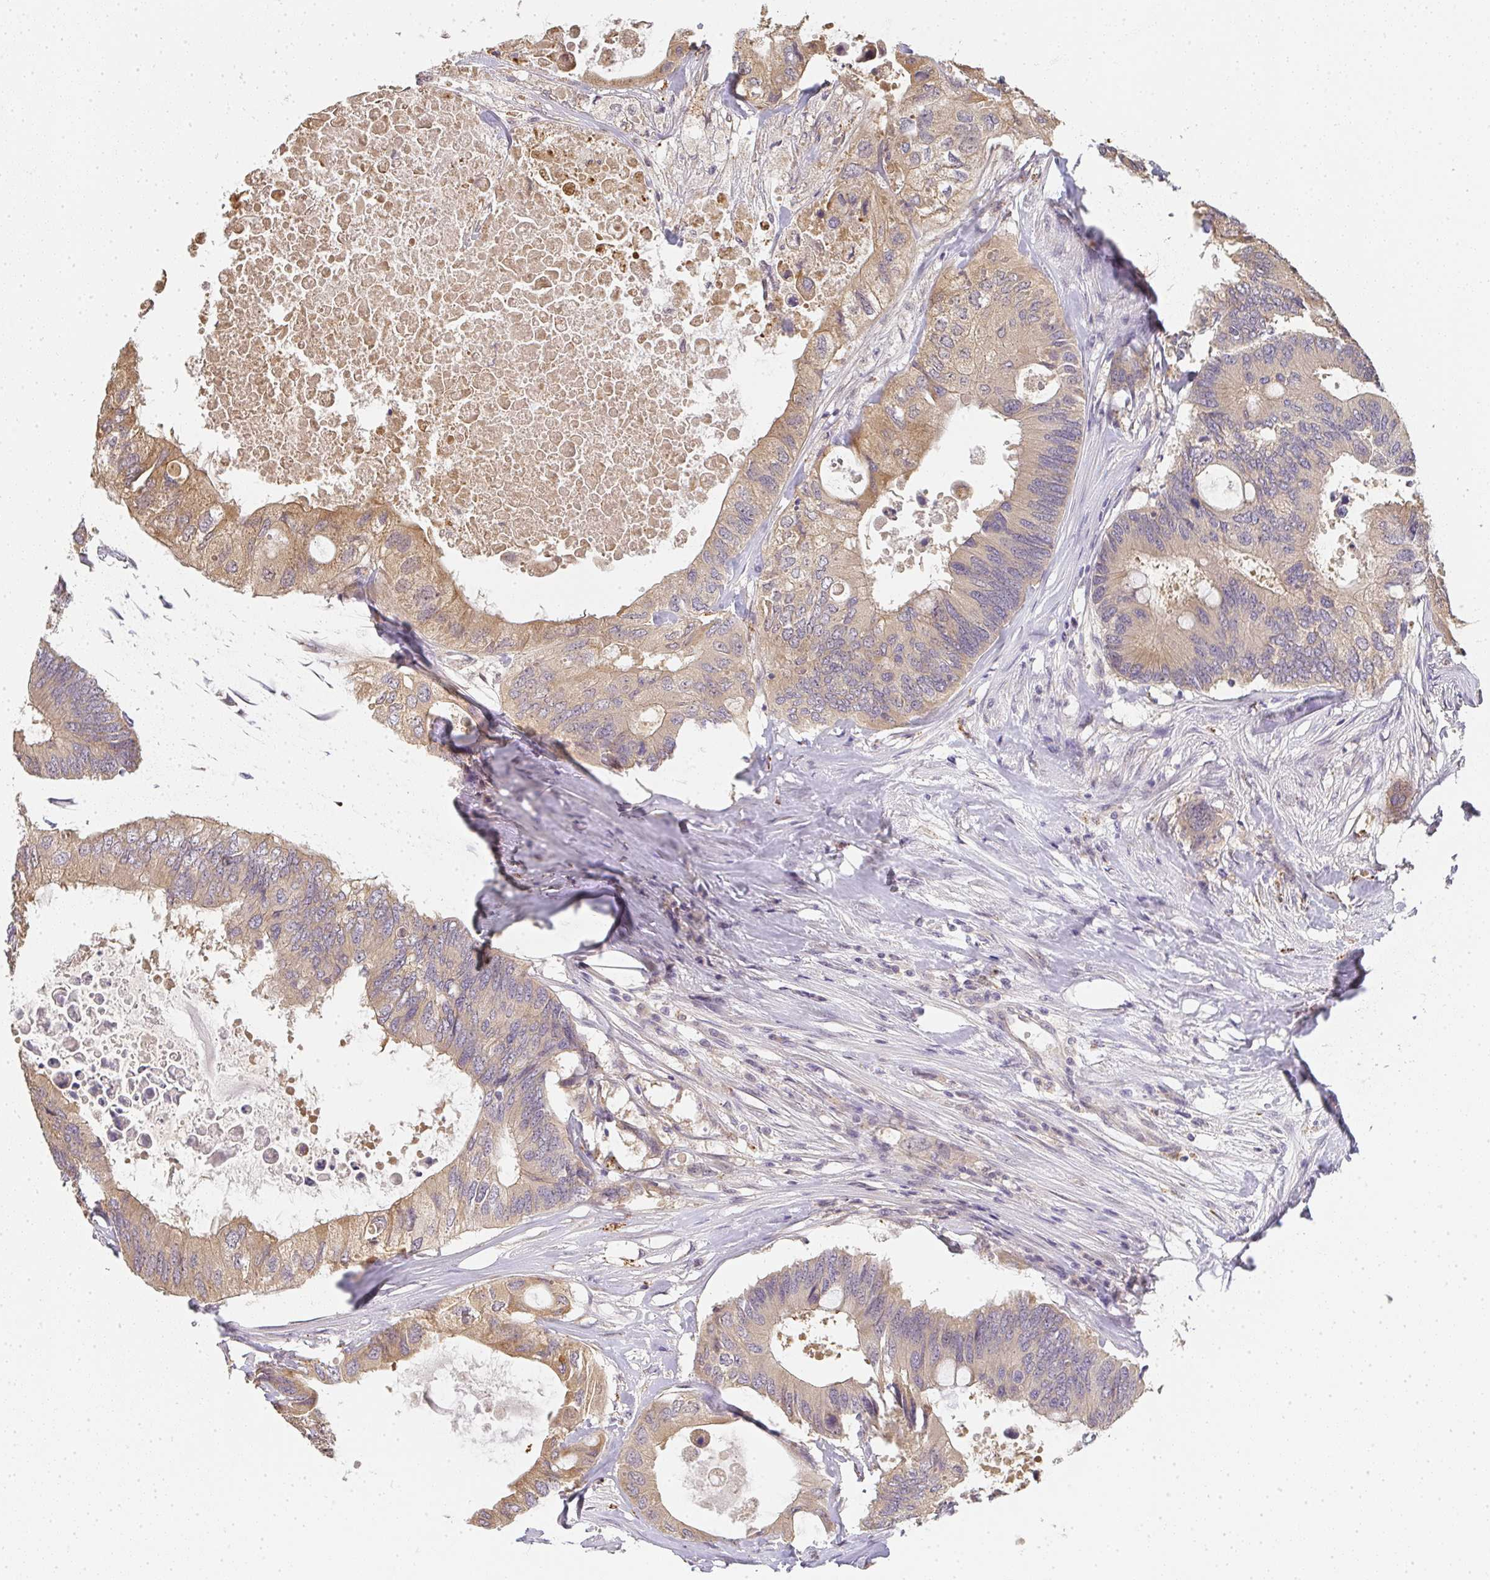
{"staining": {"intensity": "moderate", "quantity": "25%-75%", "location": "cytoplasmic/membranous"}, "tissue": "colorectal cancer", "cell_type": "Tumor cells", "image_type": "cancer", "snomed": [{"axis": "morphology", "description": "Adenocarcinoma, NOS"}, {"axis": "topography", "description": "Colon"}], "caption": "Tumor cells show moderate cytoplasmic/membranous expression in approximately 25%-75% of cells in colorectal cancer (adenocarcinoma).", "gene": "SLC35B3", "patient": {"sex": "male", "age": 71}}